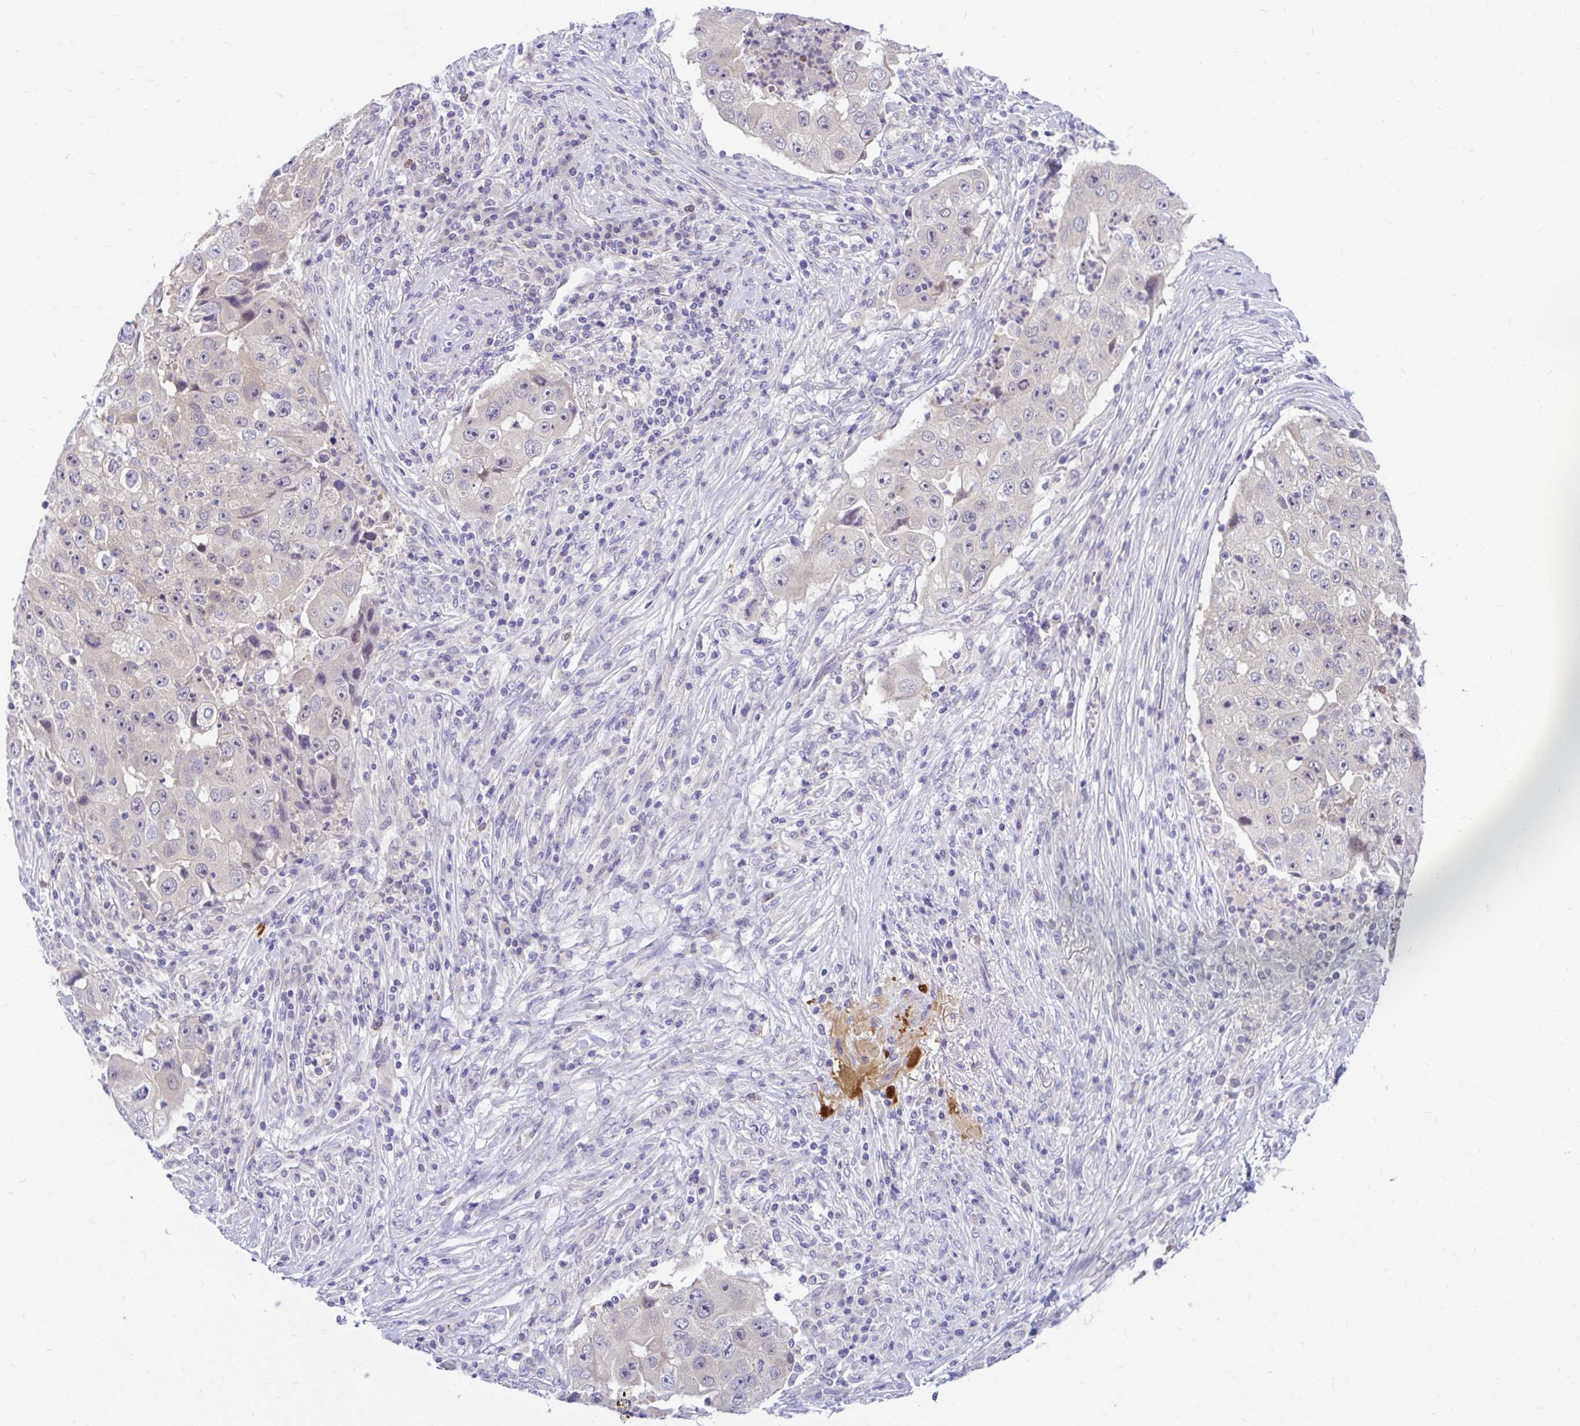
{"staining": {"intensity": "negative", "quantity": "none", "location": "none"}, "tissue": "lung cancer", "cell_type": "Tumor cells", "image_type": "cancer", "snomed": [{"axis": "morphology", "description": "Squamous cell carcinoma, NOS"}, {"axis": "topography", "description": "Lung"}], "caption": "This is an immunohistochemistry (IHC) micrograph of human lung cancer. There is no staining in tumor cells.", "gene": "MAP1LC3A", "patient": {"sex": "male", "age": 64}}